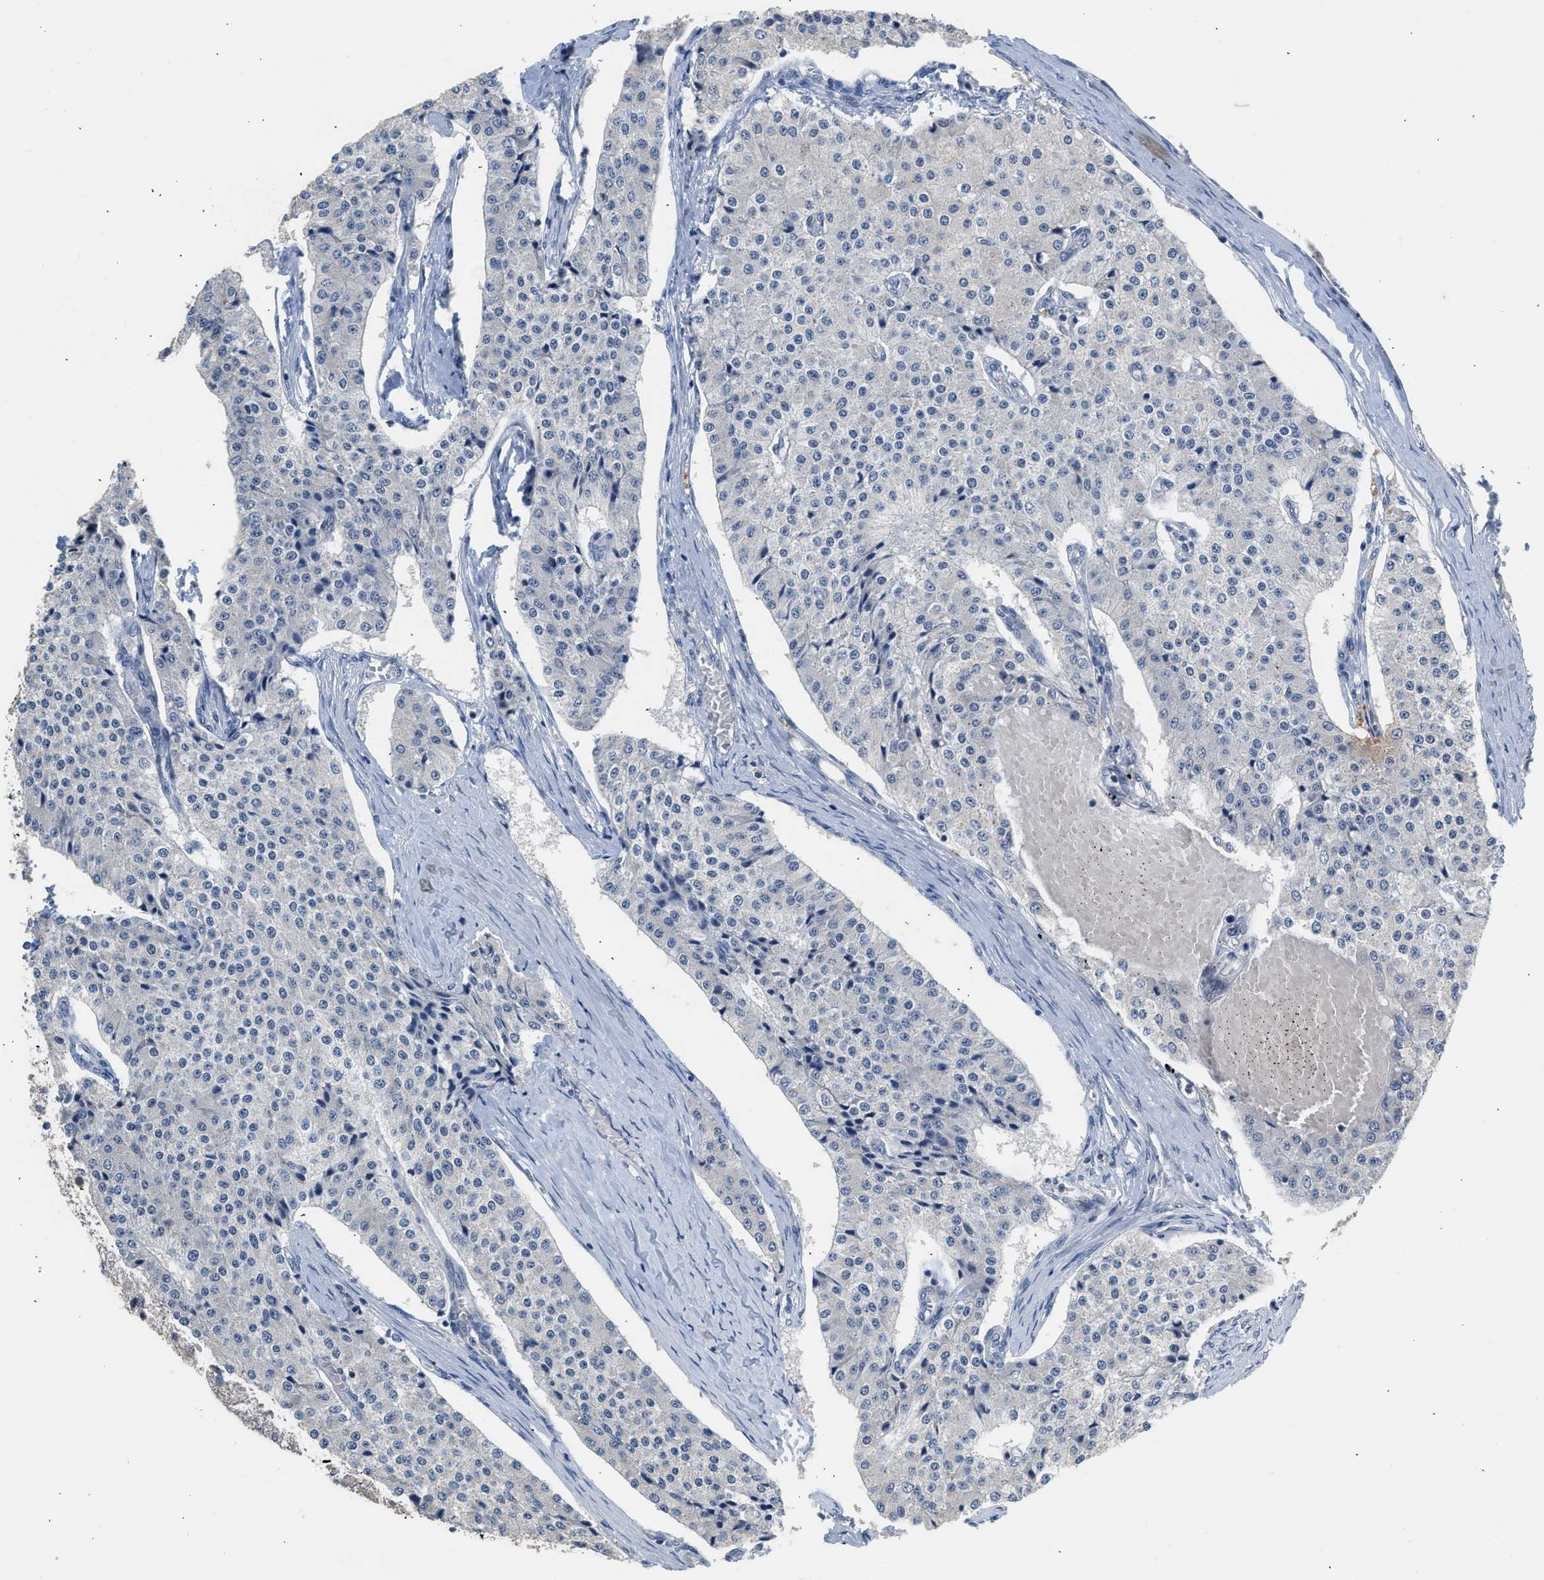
{"staining": {"intensity": "negative", "quantity": "none", "location": "none"}, "tissue": "carcinoid", "cell_type": "Tumor cells", "image_type": "cancer", "snomed": [{"axis": "morphology", "description": "Carcinoid, malignant, NOS"}, {"axis": "topography", "description": "Colon"}], "caption": "DAB (3,3'-diaminobenzidine) immunohistochemical staining of carcinoid exhibits no significant positivity in tumor cells.", "gene": "CSF3R", "patient": {"sex": "female", "age": 52}}